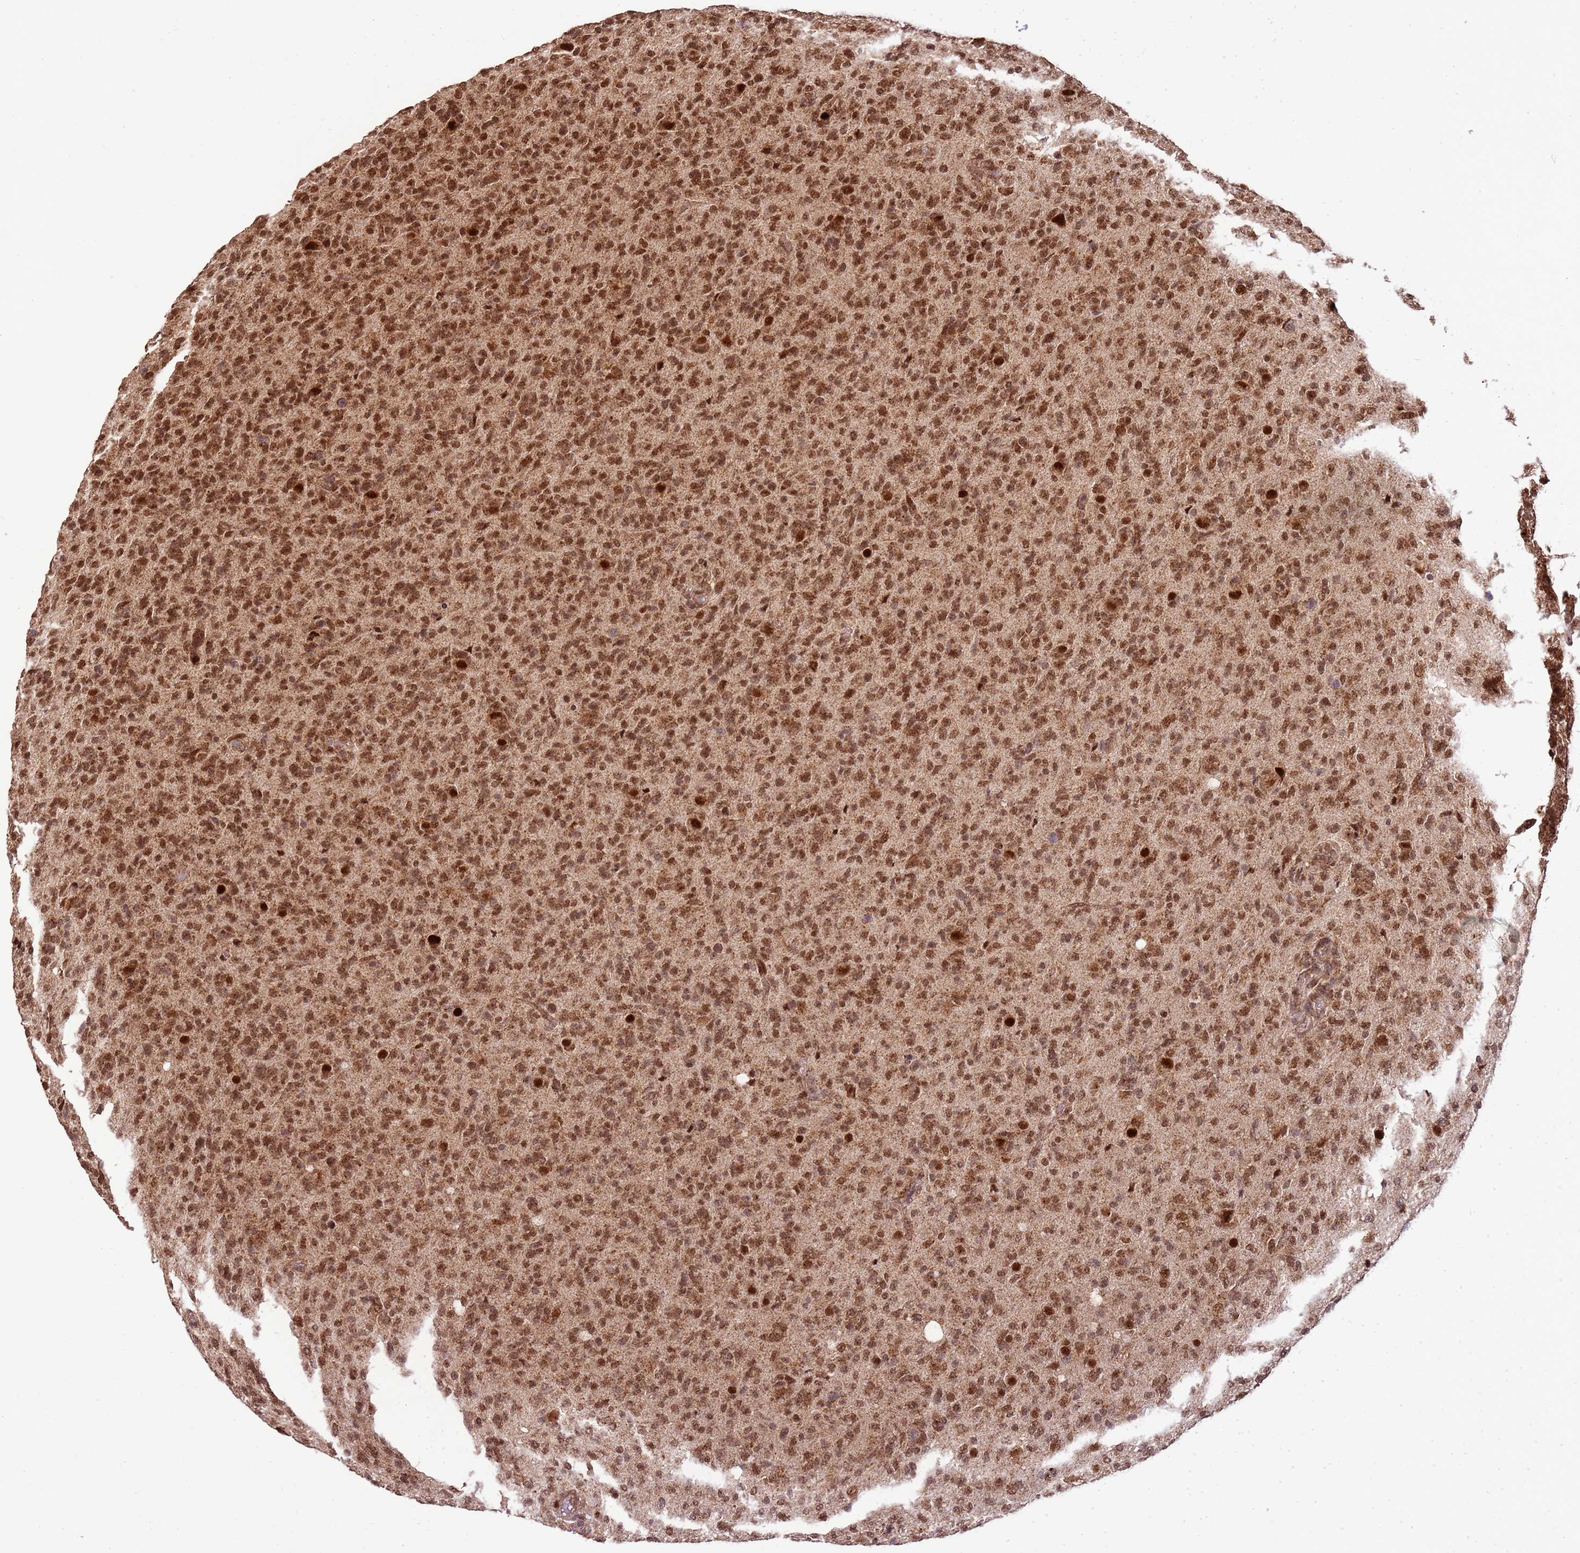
{"staining": {"intensity": "moderate", "quantity": ">75%", "location": "cytoplasmic/membranous,nuclear"}, "tissue": "glioma", "cell_type": "Tumor cells", "image_type": "cancer", "snomed": [{"axis": "morphology", "description": "Glioma, malignant, High grade"}, {"axis": "topography", "description": "Brain"}], "caption": "Glioma stained for a protein (brown) demonstrates moderate cytoplasmic/membranous and nuclear positive expression in about >75% of tumor cells.", "gene": "PEX14", "patient": {"sex": "female", "age": 57}}